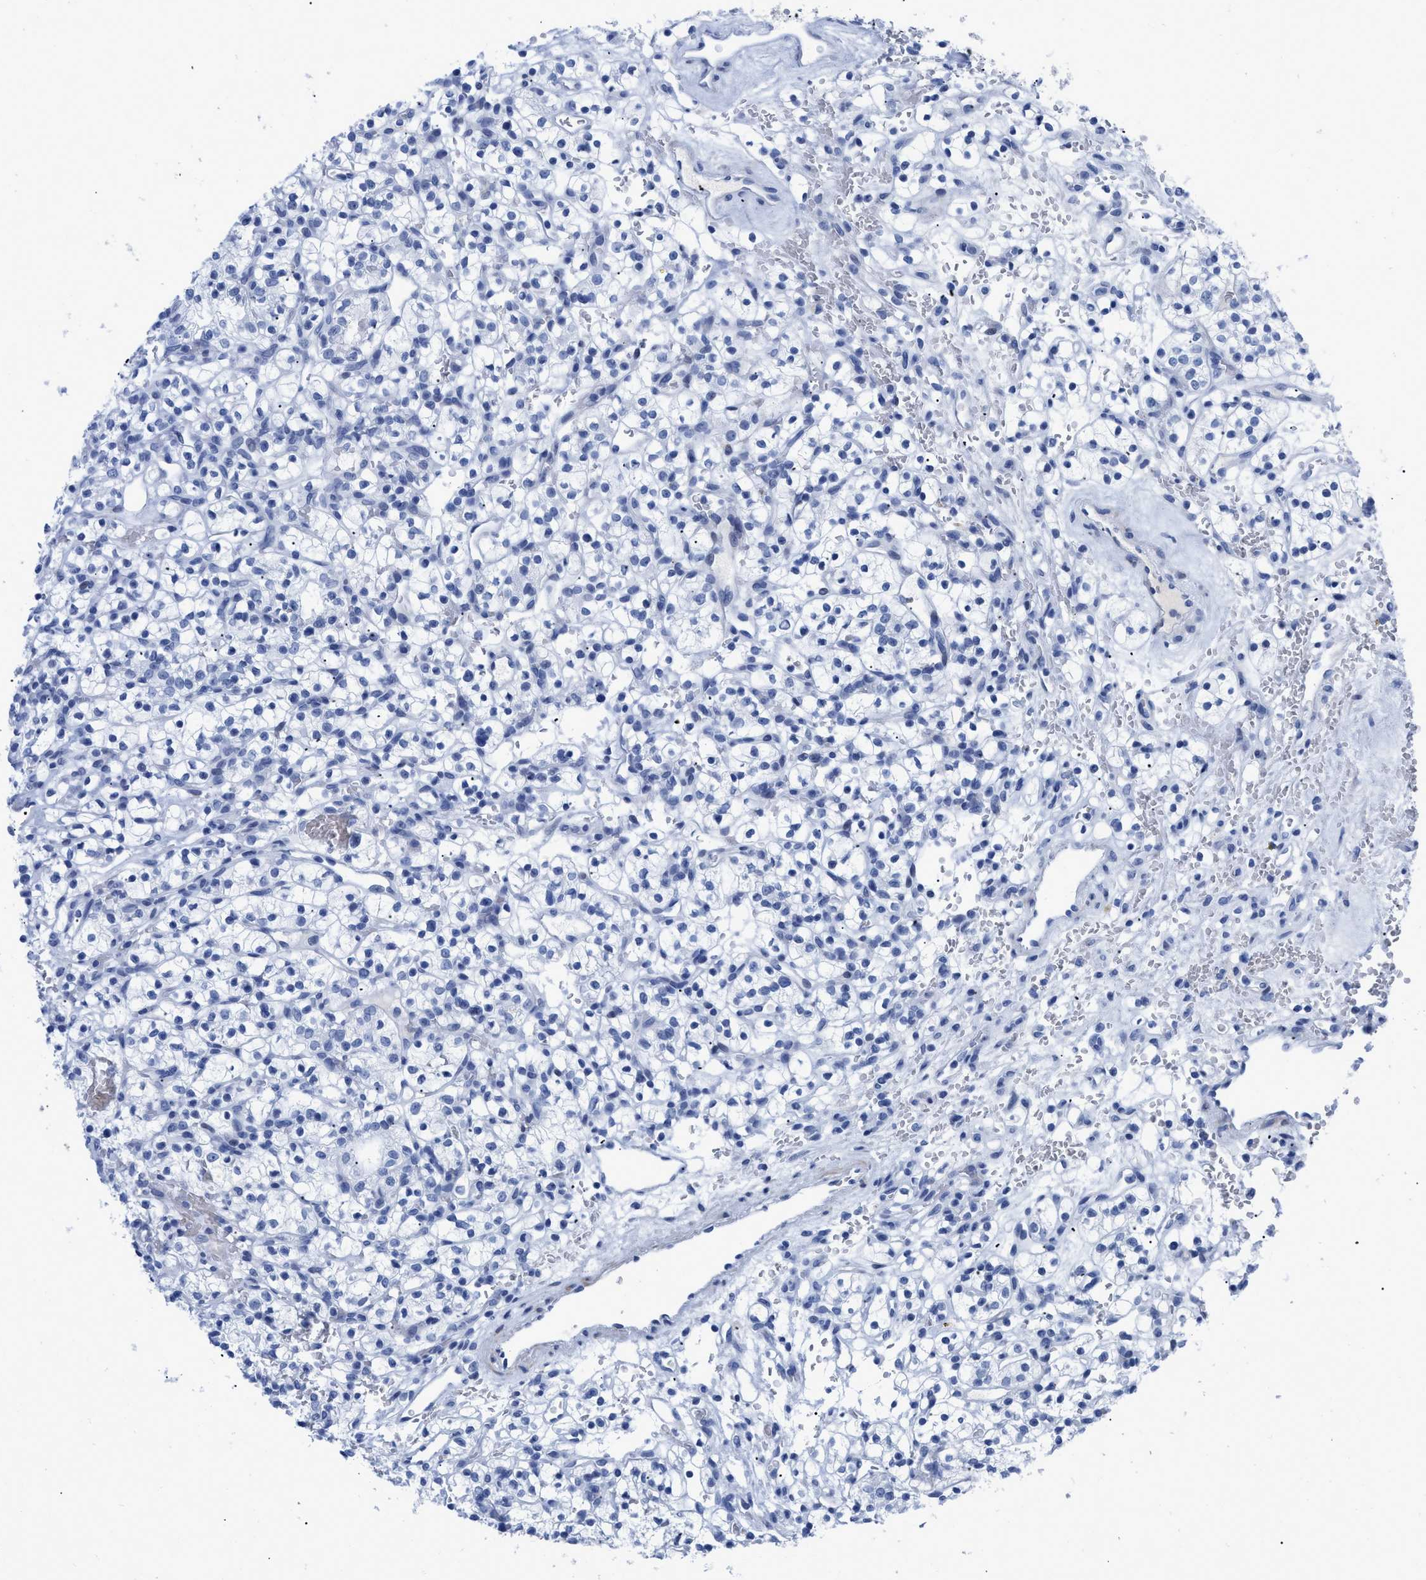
{"staining": {"intensity": "negative", "quantity": "none", "location": "none"}, "tissue": "renal cancer", "cell_type": "Tumor cells", "image_type": "cancer", "snomed": [{"axis": "morphology", "description": "Adenocarcinoma, NOS"}, {"axis": "topography", "description": "Kidney"}], "caption": "IHC photomicrograph of renal cancer stained for a protein (brown), which shows no expression in tumor cells.", "gene": "DUSP26", "patient": {"sex": "female", "age": 57}}